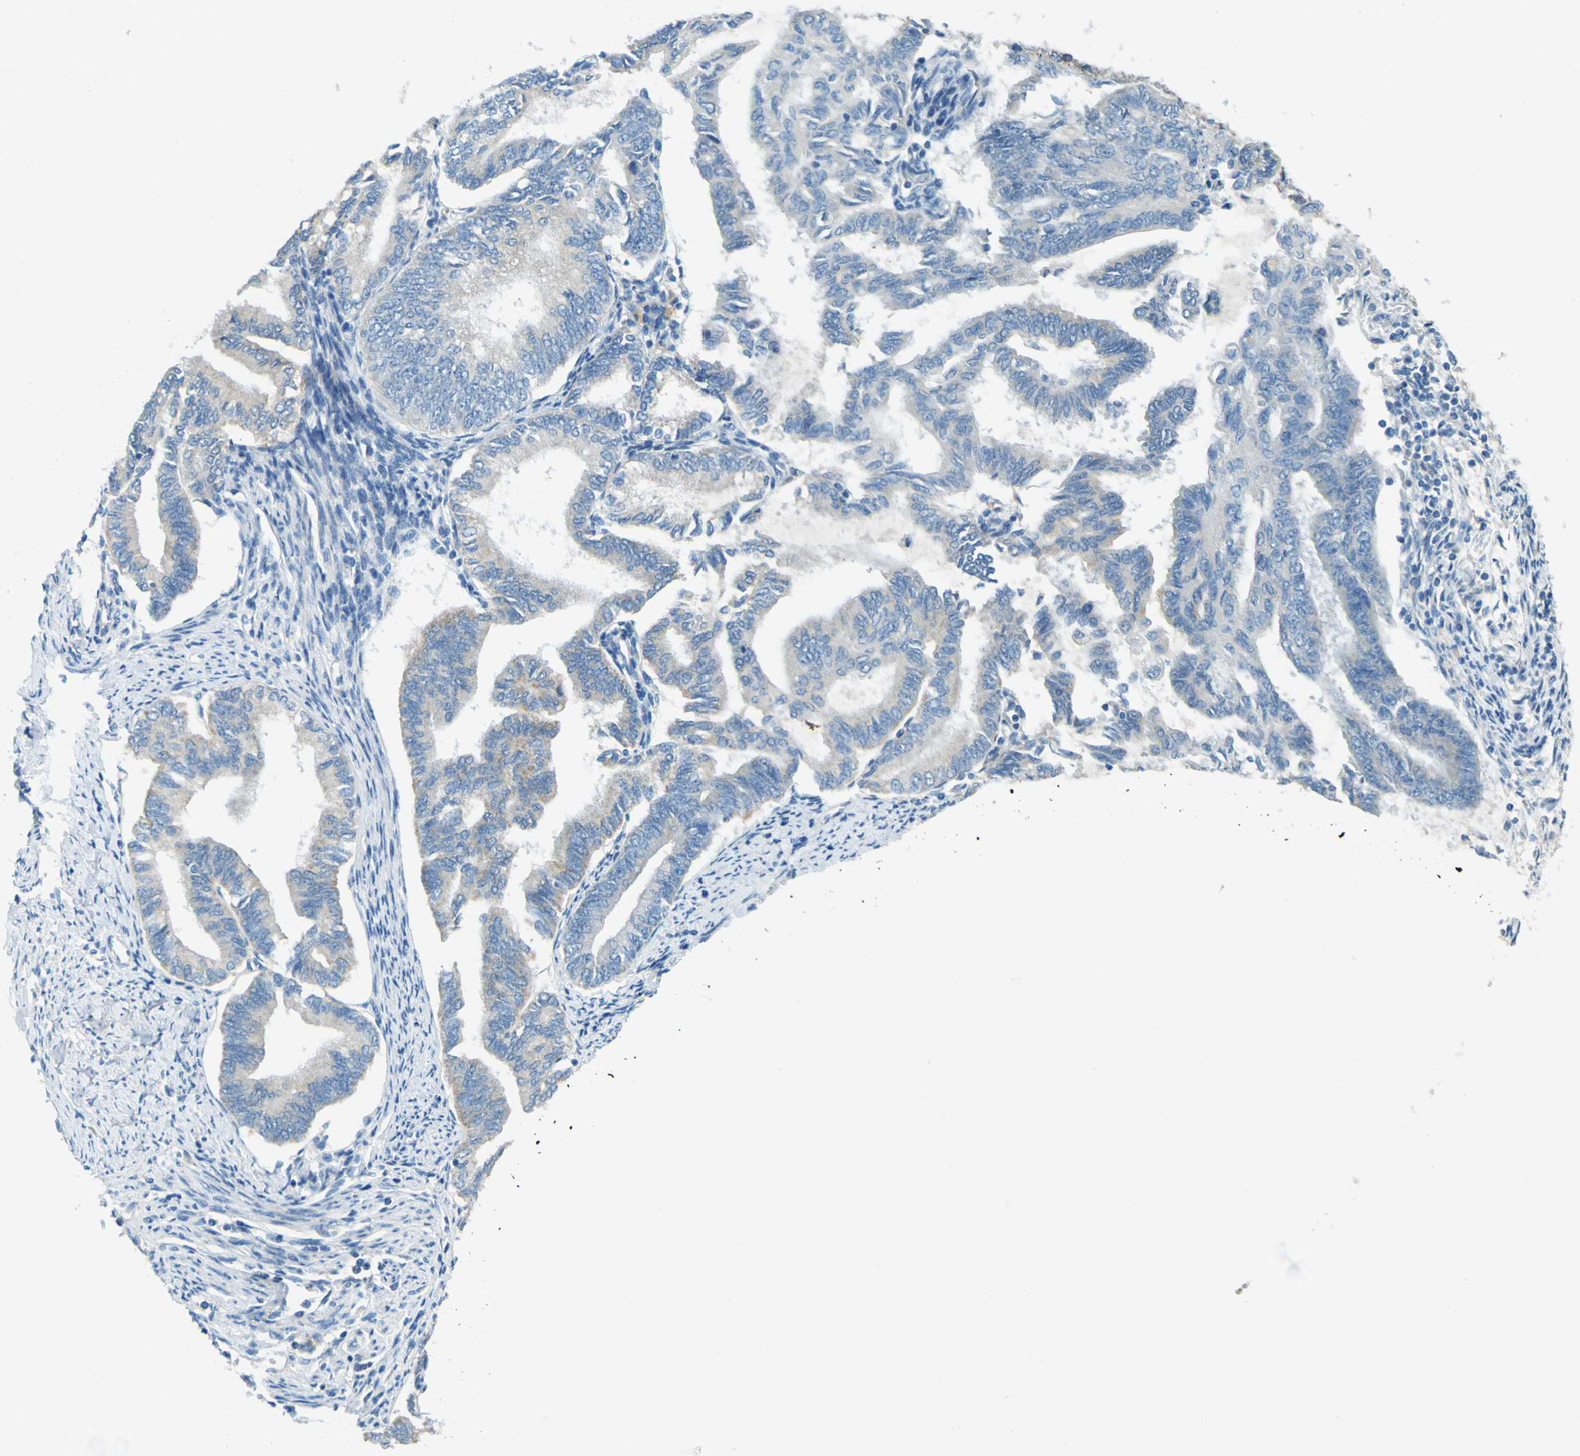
{"staining": {"intensity": "negative", "quantity": "none", "location": "none"}, "tissue": "endometrial cancer", "cell_type": "Tumor cells", "image_type": "cancer", "snomed": [{"axis": "morphology", "description": "Adenocarcinoma, NOS"}, {"axis": "topography", "description": "Endometrium"}], "caption": "Tumor cells show no significant expression in endometrial cancer (adenocarcinoma).", "gene": "FKTN", "patient": {"sex": "female", "age": 86}}